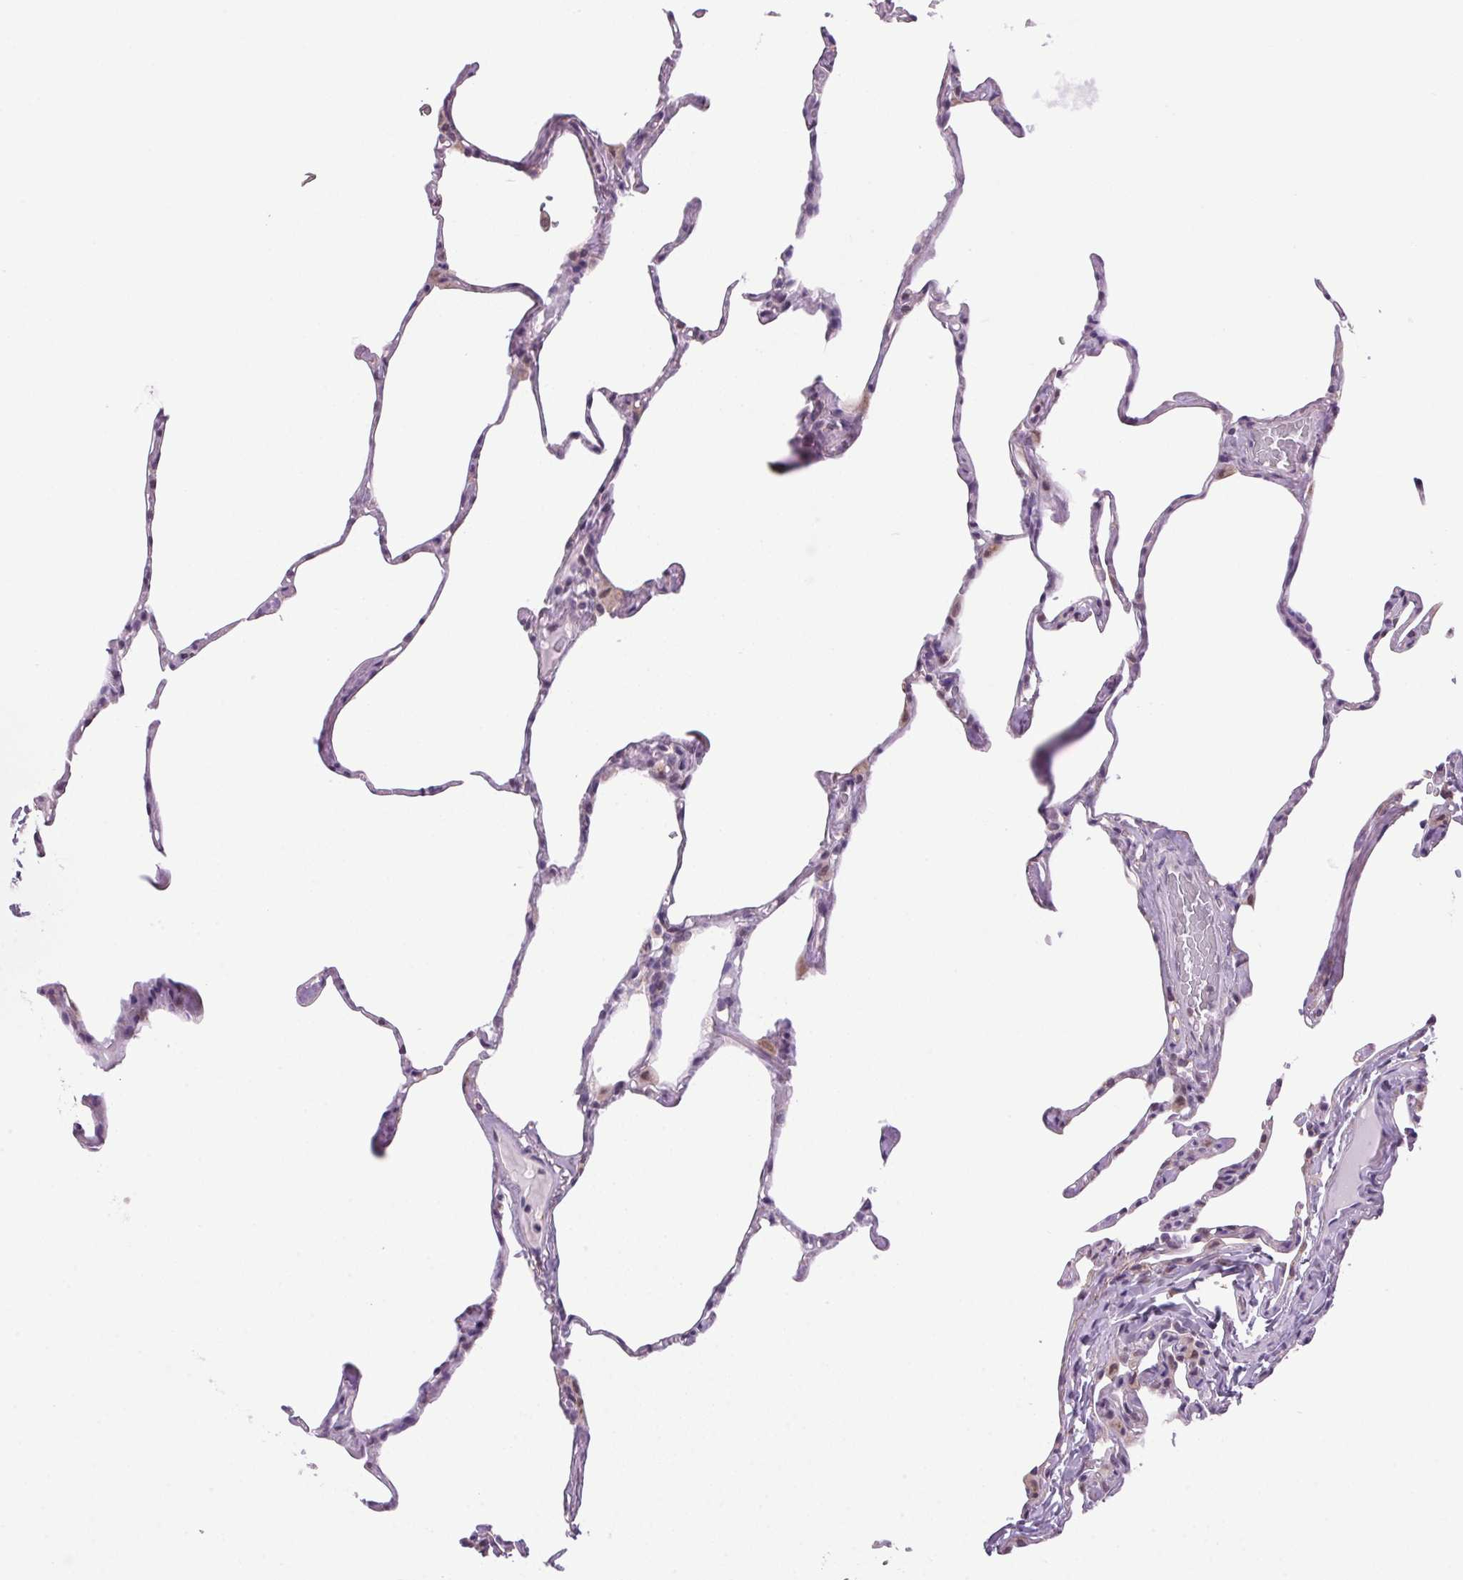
{"staining": {"intensity": "negative", "quantity": "none", "location": "none"}, "tissue": "lung", "cell_type": "Alveolar cells", "image_type": "normal", "snomed": [{"axis": "morphology", "description": "Normal tissue, NOS"}, {"axis": "topography", "description": "Lung"}], "caption": "IHC photomicrograph of unremarkable lung: lung stained with DAB (3,3'-diaminobenzidine) exhibits no significant protein positivity in alveolar cells.", "gene": "AKR1E2", "patient": {"sex": "male", "age": 65}}